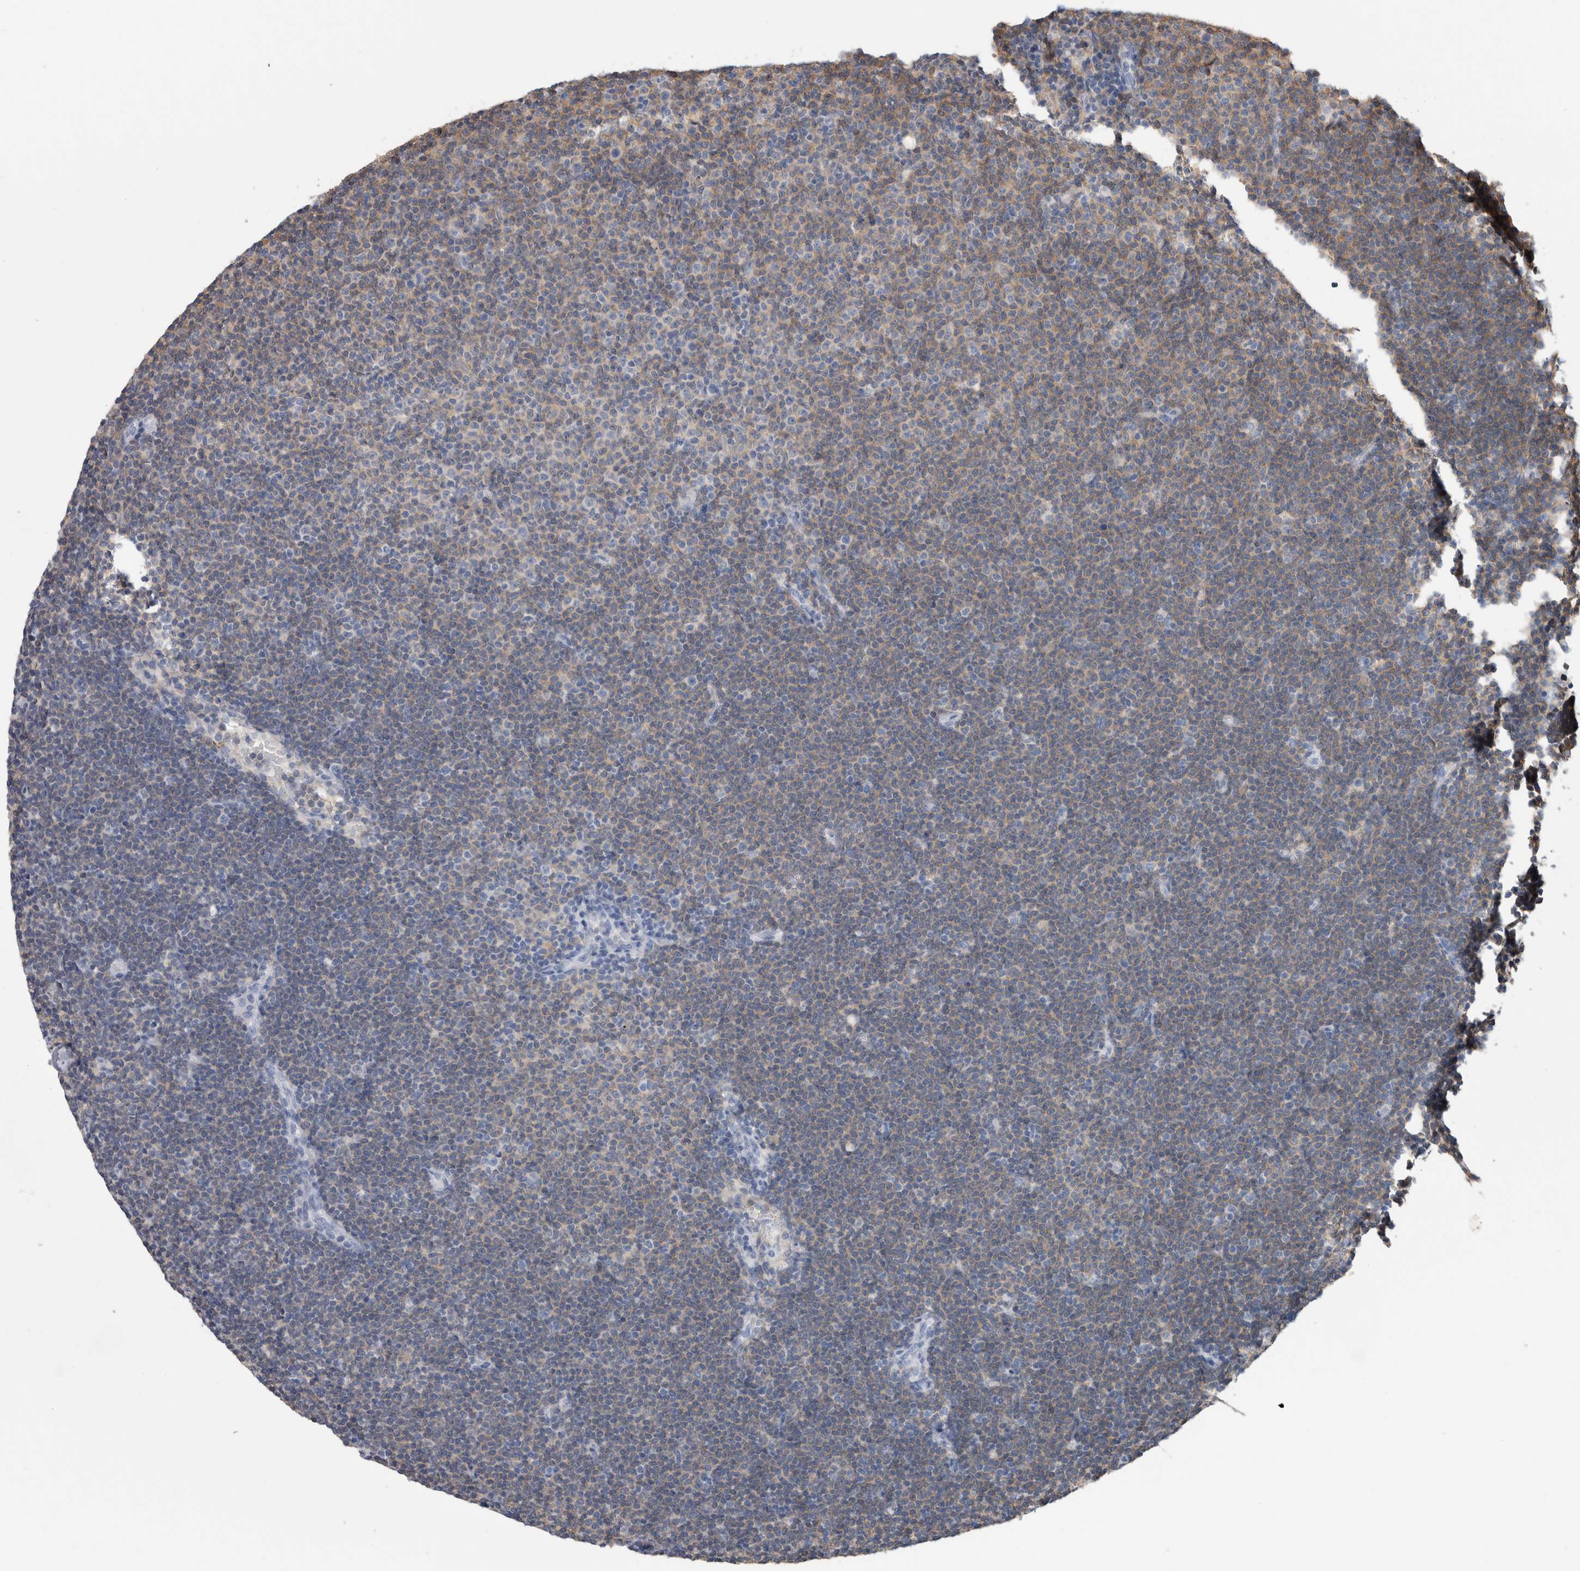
{"staining": {"intensity": "weak", "quantity": "25%-75%", "location": "cytoplasmic/membranous"}, "tissue": "lymphoma", "cell_type": "Tumor cells", "image_type": "cancer", "snomed": [{"axis": "morphology", "description": "Malignant lymphoma, non-Hodgkin's type, Low grade"}, {"axis": "topography", "description": "Lymph node"}], "caption": "An IHC photomicrograph of neoplastic tissue is shown. Protein staining in brown shows weak cytoplasmic/membranous positivity in malignant lymphoma, non-Hodgkin's type (low-grade) within tumor cells. The protein of interest is shown in brown color, while the nuclei are stained blue.", "gene": "SCRN1", "patient": {"sex": "female", "age": 53}}